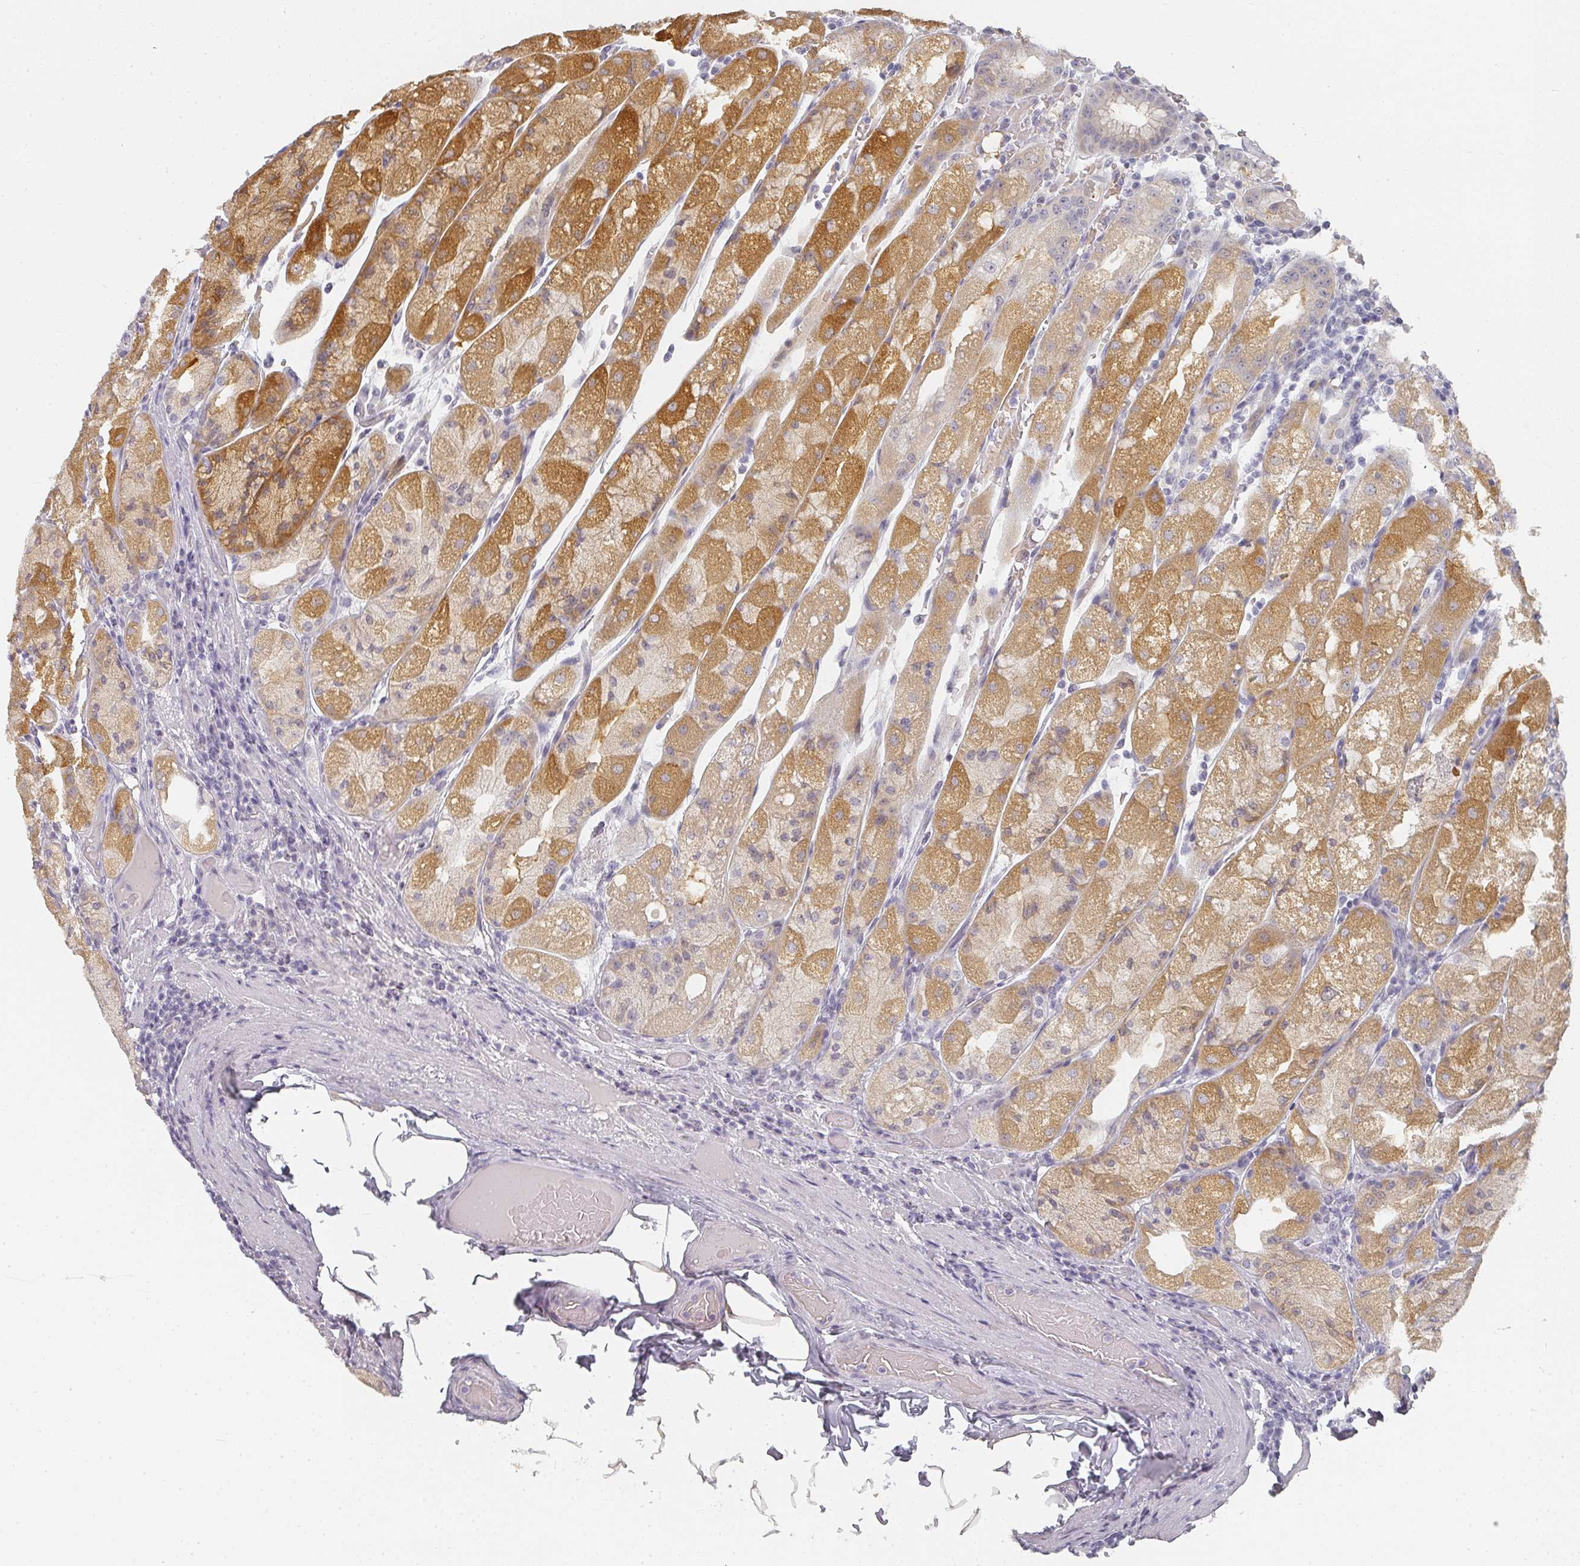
{"staining": {"intensity": "strong", "quantity": "25%-75%", "location": "cytoplasmic/membranous"}, "tissue": "stomach", "cell_type": "Glandular cells", "image_type": "normal", "snomed": [{"axis": "morphology", "description": "Normal tissue, NOS"}, {"axis": "topography", "description": "Stomach, upper"}], "caption": "Normal stomach demonstrates strong cytoplasmic/membranous positivity in about 25%-75% of glandular cells.", "gene": "SHISA2", "patient": {"sex": "male", "age": 52}}